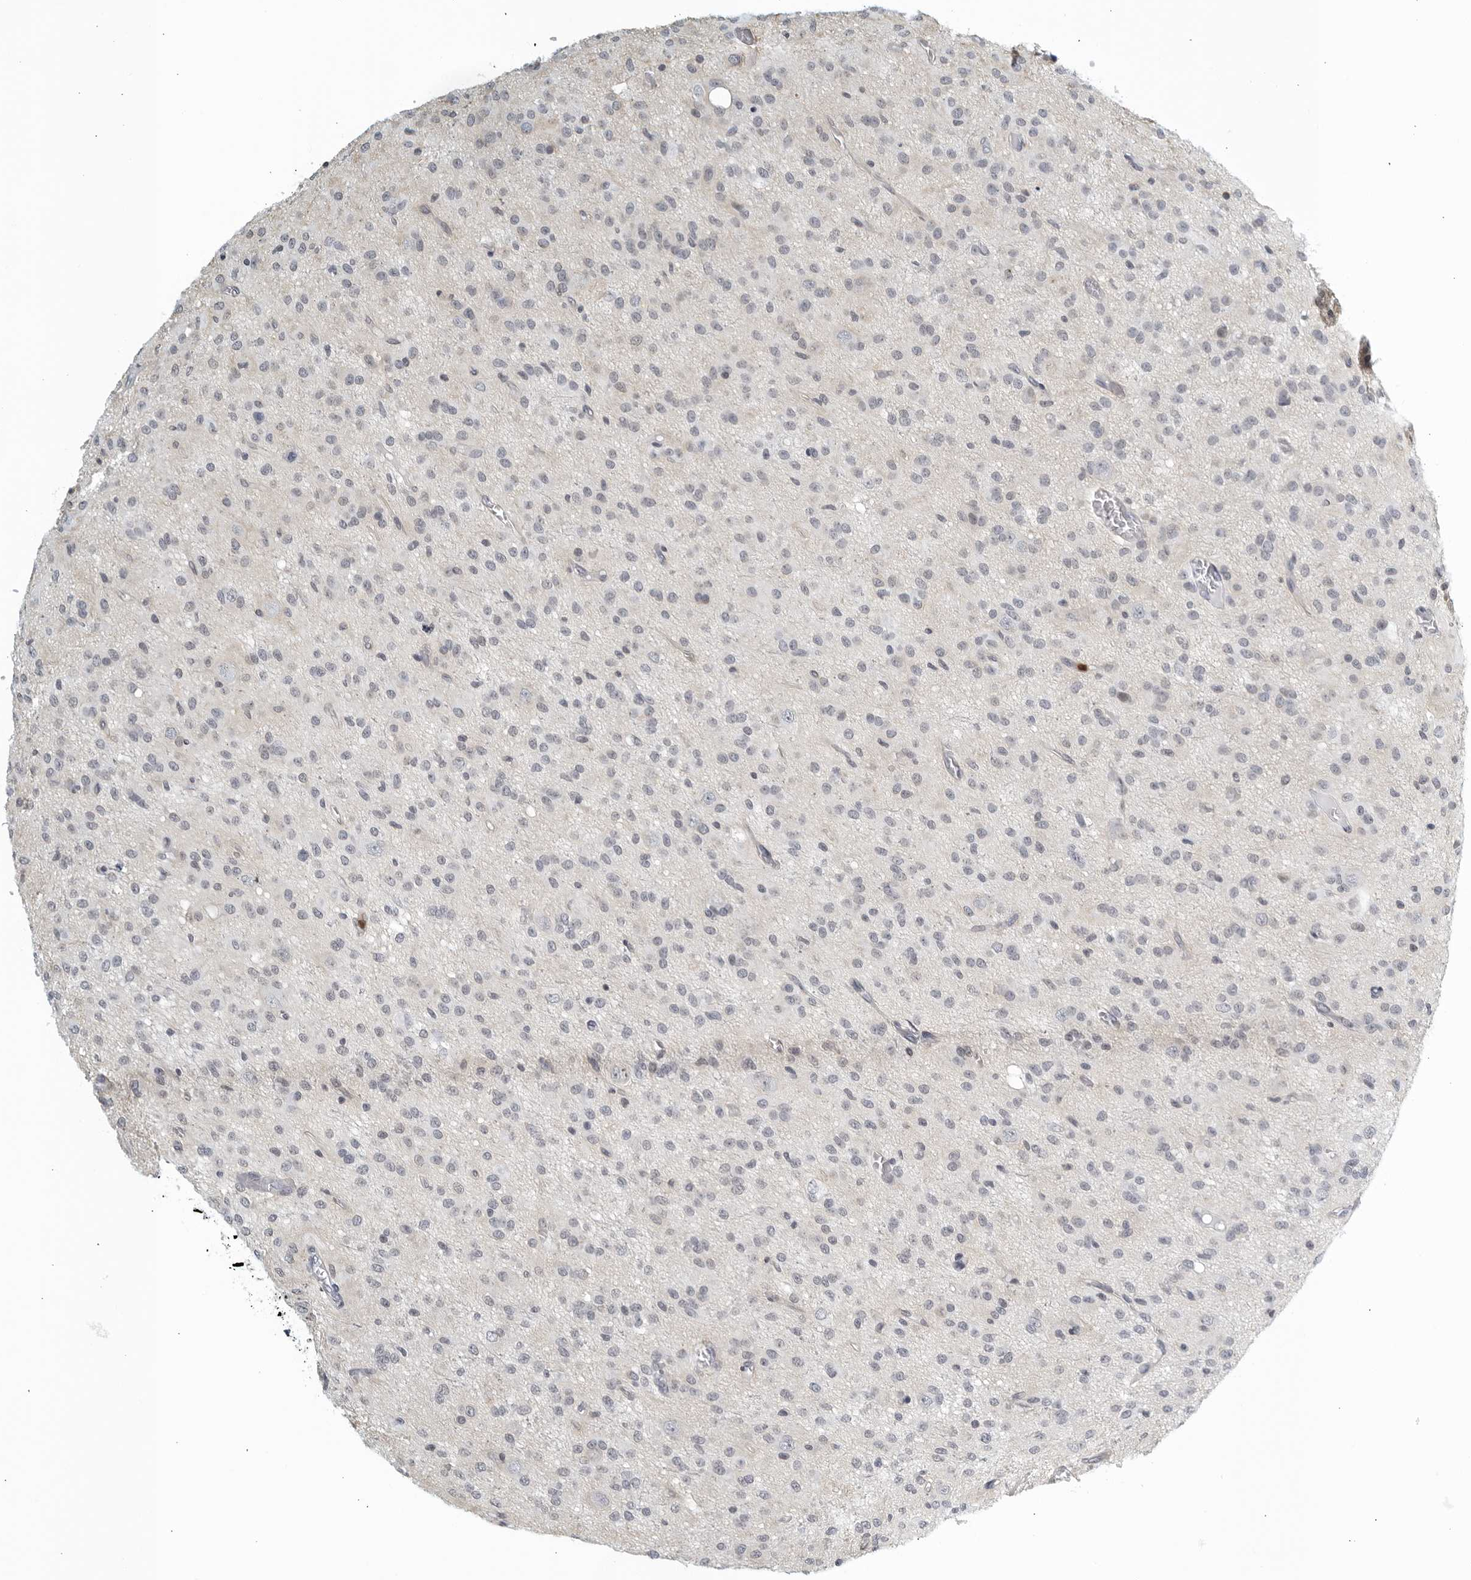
{"staining": {"intensity": "negative", "quantity": "none", "location": "none"}, "tissue": "glioma", "cell_type": "Tumor cells", "image_type": "cancer", "snomed": [{"axis": "morphology", "description": "Glioma, malignant, High grade"}, {"axis": "topography", "description": "Brain"}], "caption": "This histopathology image is of glioma stained with immunohistochemistry to label a protein in brown with the nuclei are counter-stained blue. There is no positivity in tumor cells.", "gene": "KLK7", "patient": {"sex": "female", "age": 59}}